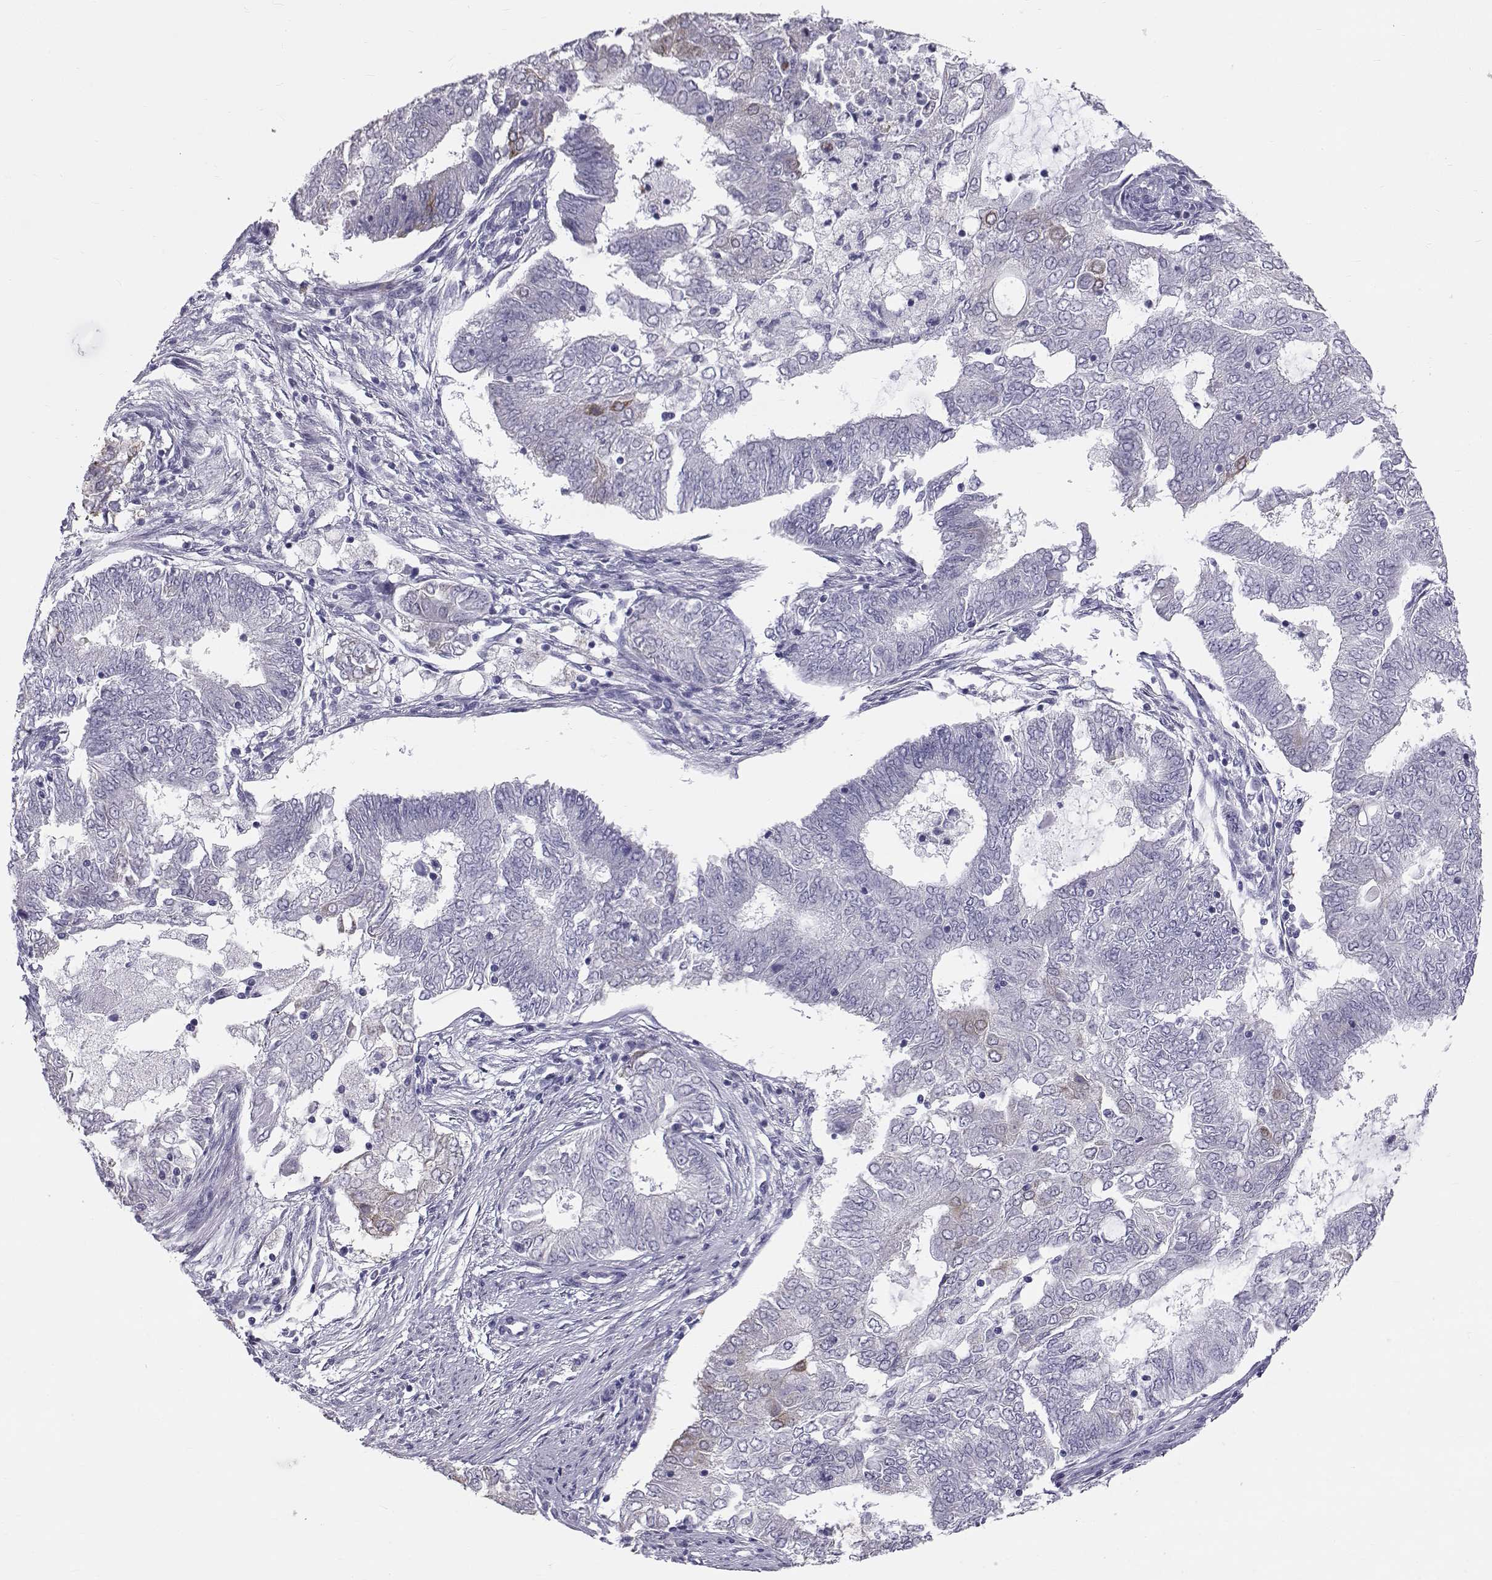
{"staining": {"intensity": "negative", "quantity": "none", "location": "none"}, "tissue": "endometrial cancer", "cell_type": "Tumor cells", "image_type": "cancer", "snomed": [{"axis": "morphology", "description": "Adenocarcinoma, NOS"}, {"axis": "topography", "description": "Endometrium"}], "caption": "Tumor cells show no significant positivity in adenocarcinoma (endometrial).", "gene": "RNASE12", "patient": {"sex": "female", "age": 62}}